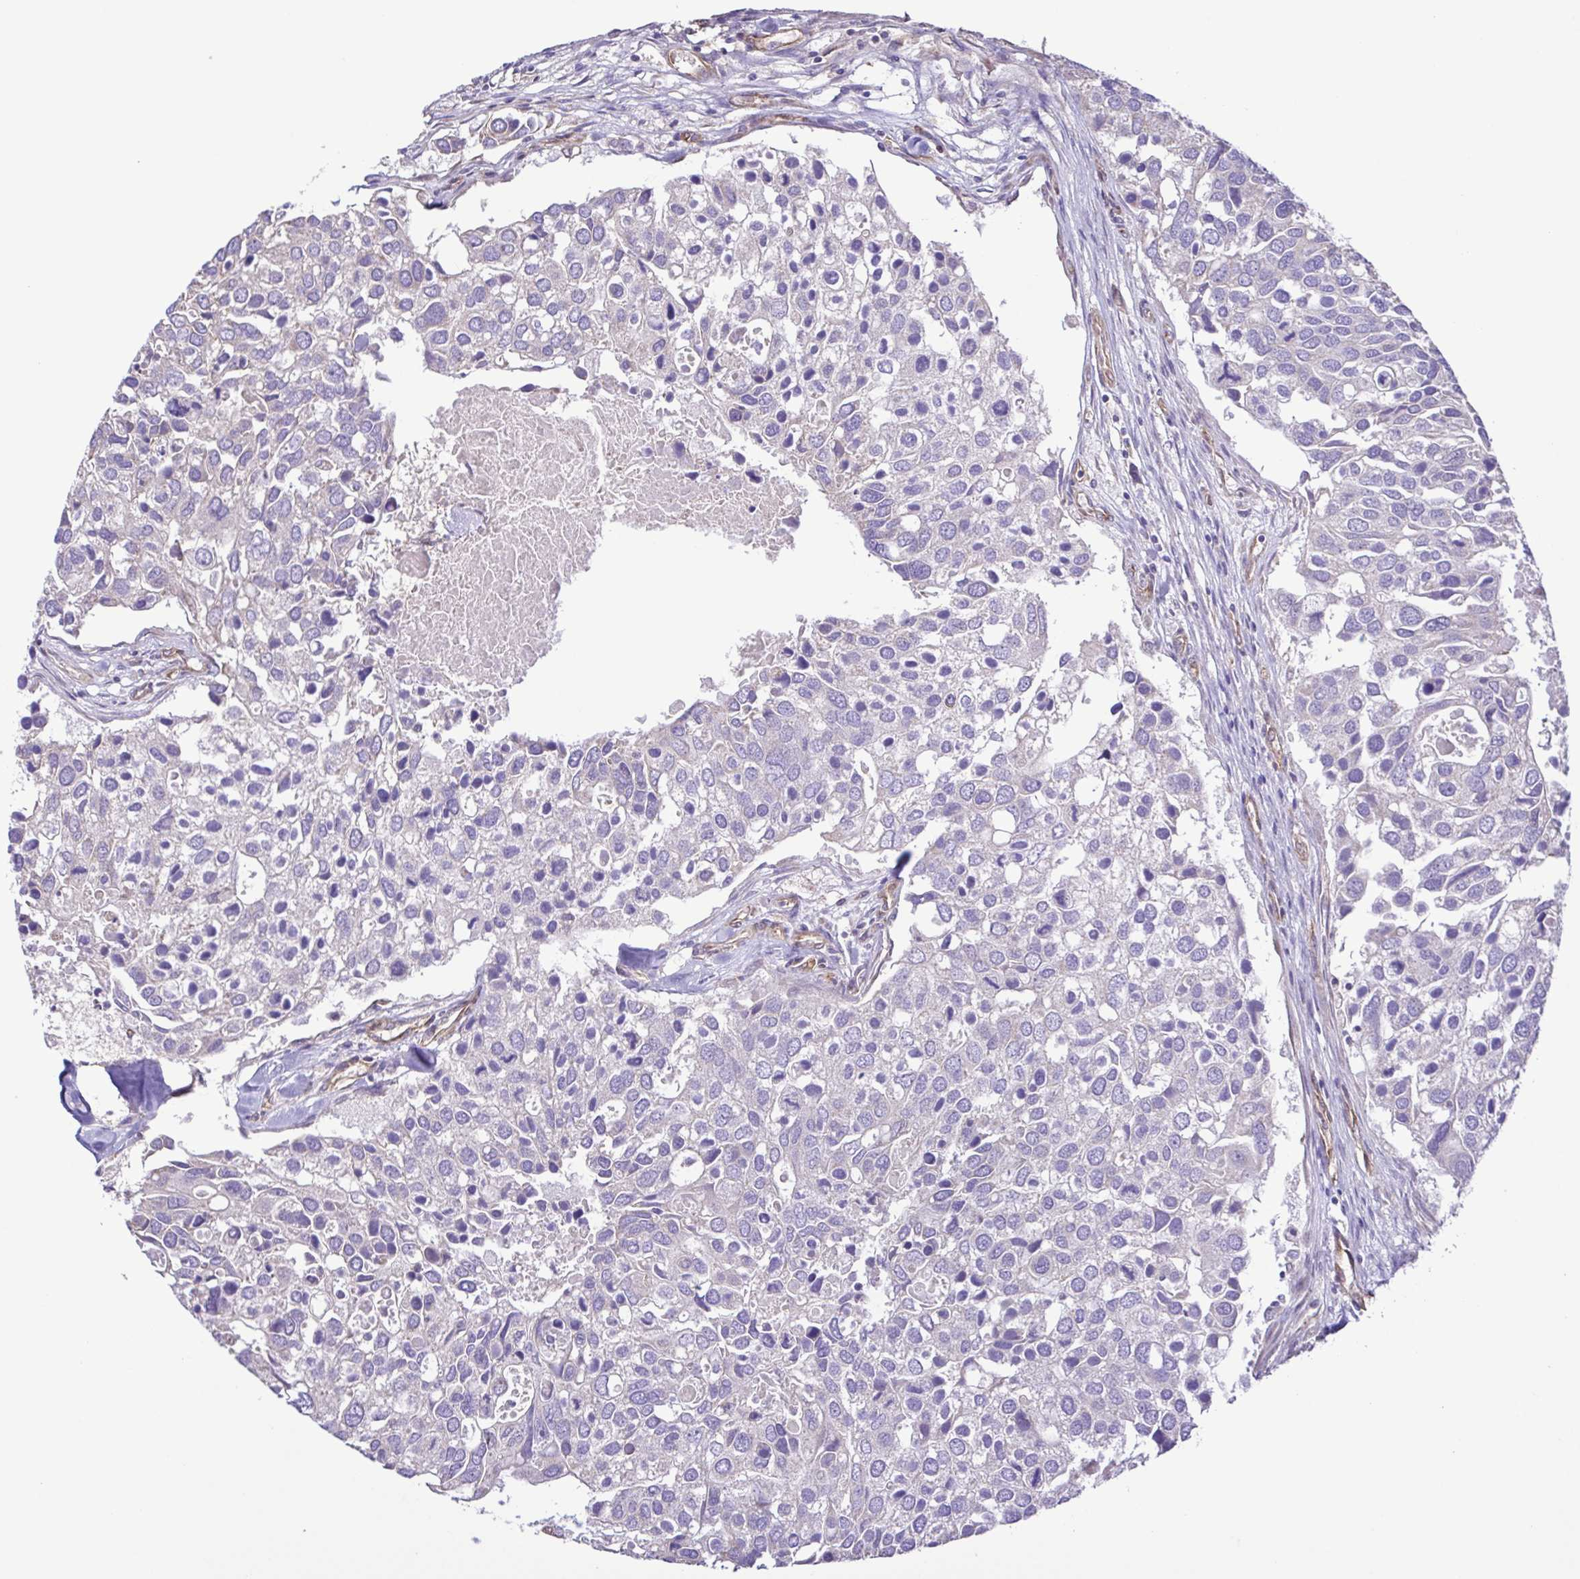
{"staining": {"intensity": "negative", "quantity": "none", "location": "none"}, "tissue": "breast cancer", "cell_type": "Tumor cells", "image_type": "cancer", "snomed": [{"axis": "morphology", "description": "Duct carcinoma"}, {"axis": "topography", "description": "Breast"}], "caption": "Breast cancer (intraductal carcinoma) was stained to show a protein in brown. There is no significant positivity in tumor cells. (DAB IHC with hematoxylin counter stain).", "gene": "FLT1", "patient": {"sex": "female", "age": 83}}